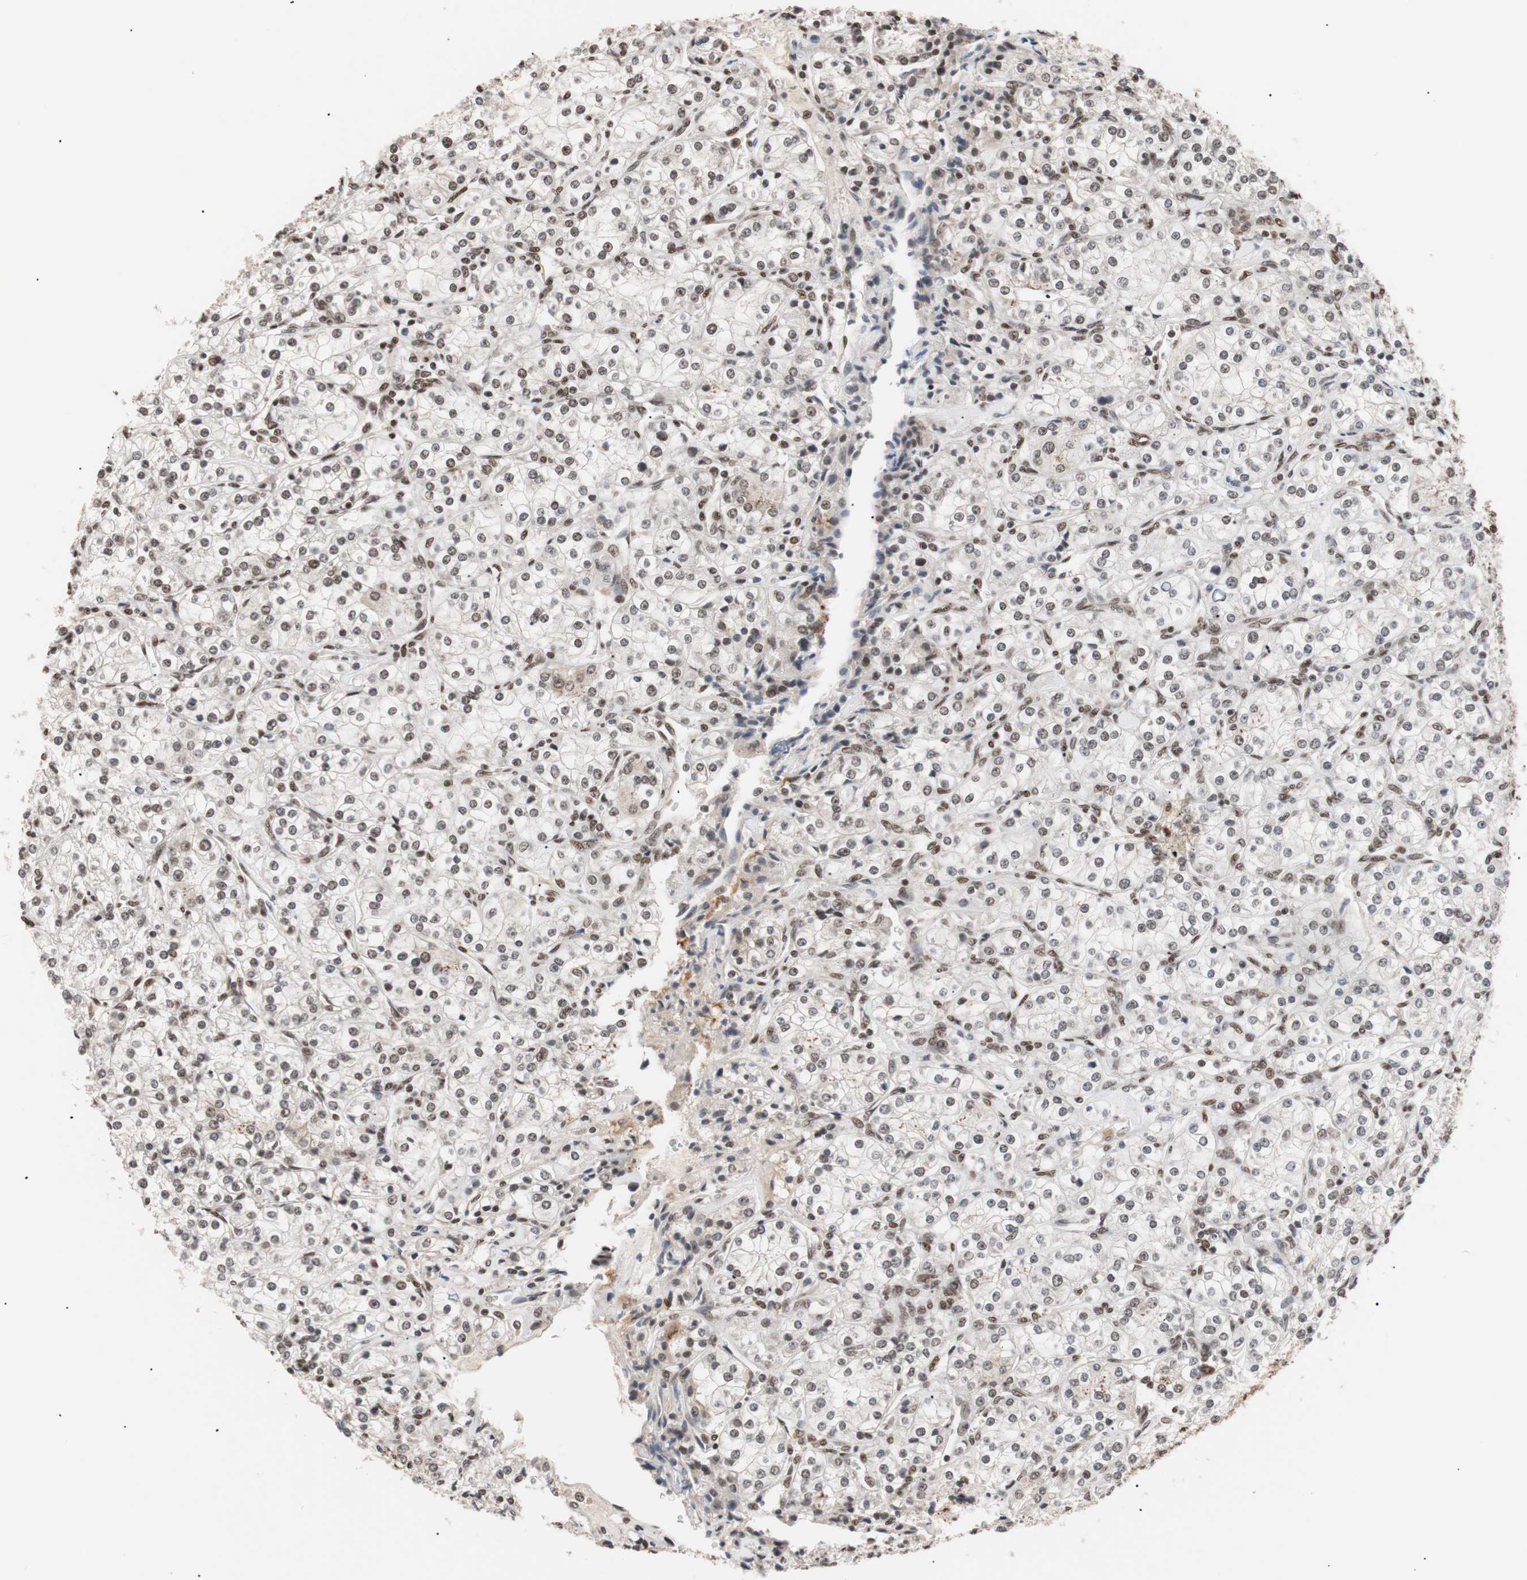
{"staining": {"intensity": "moderate", "quantity": ">75%", "location": "nuclear"}, "tissue": "renal cancer", "cell_type": "Tumor cells", "image_type": "cancer", "snomed": [{"axis": "morphology", "description": "Adenocarcinoma, NOS"}, {"axis": "topography", "description": "Kidney"}], "caption": "Tumor cells demonstrate moderate nuclear staining in approximately >75% of cells in renal cancer.", "gene": "CHAMP1", "patient": {"sex": "male", "age": 77}}